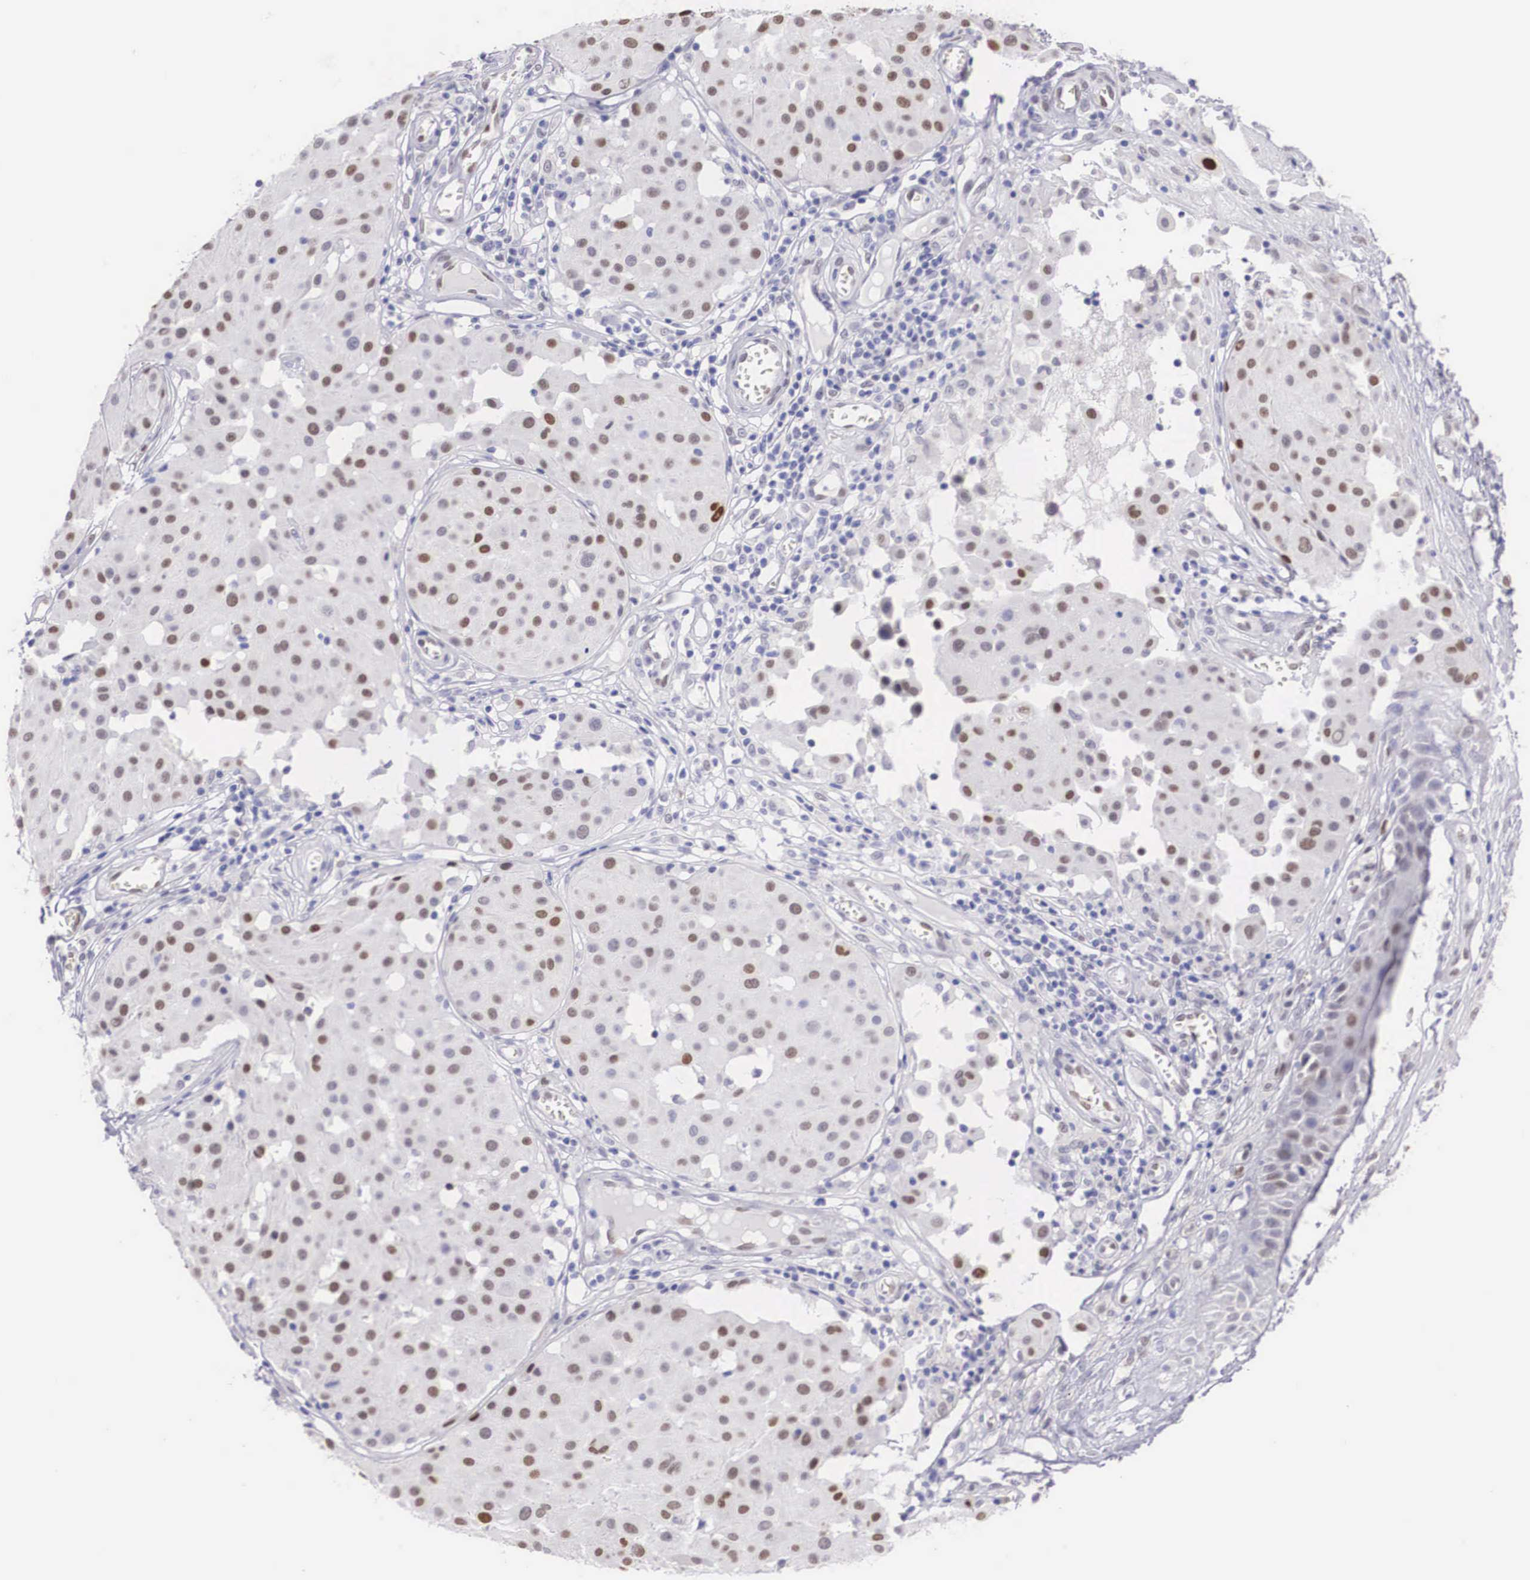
{"staining": {"intensity": "moderate", "quantity": "25%-75%", "location": "nuclear"}, "tissue": "melanoma", "cell_type": "Tumor cells", "image_type": "cancer", "snomed": [{"axis": "morphology", "description": "Malignant melanoma, NOS"}, {"axis": "topography", "description": "Skin"}], "caption": "Tumor cells exhibit medium levels of moderate nuclear expression in about 25%-75% of cells in melanoma.", "gene": "HMGN5", "patient": {"sex": "male", "age": 36}}